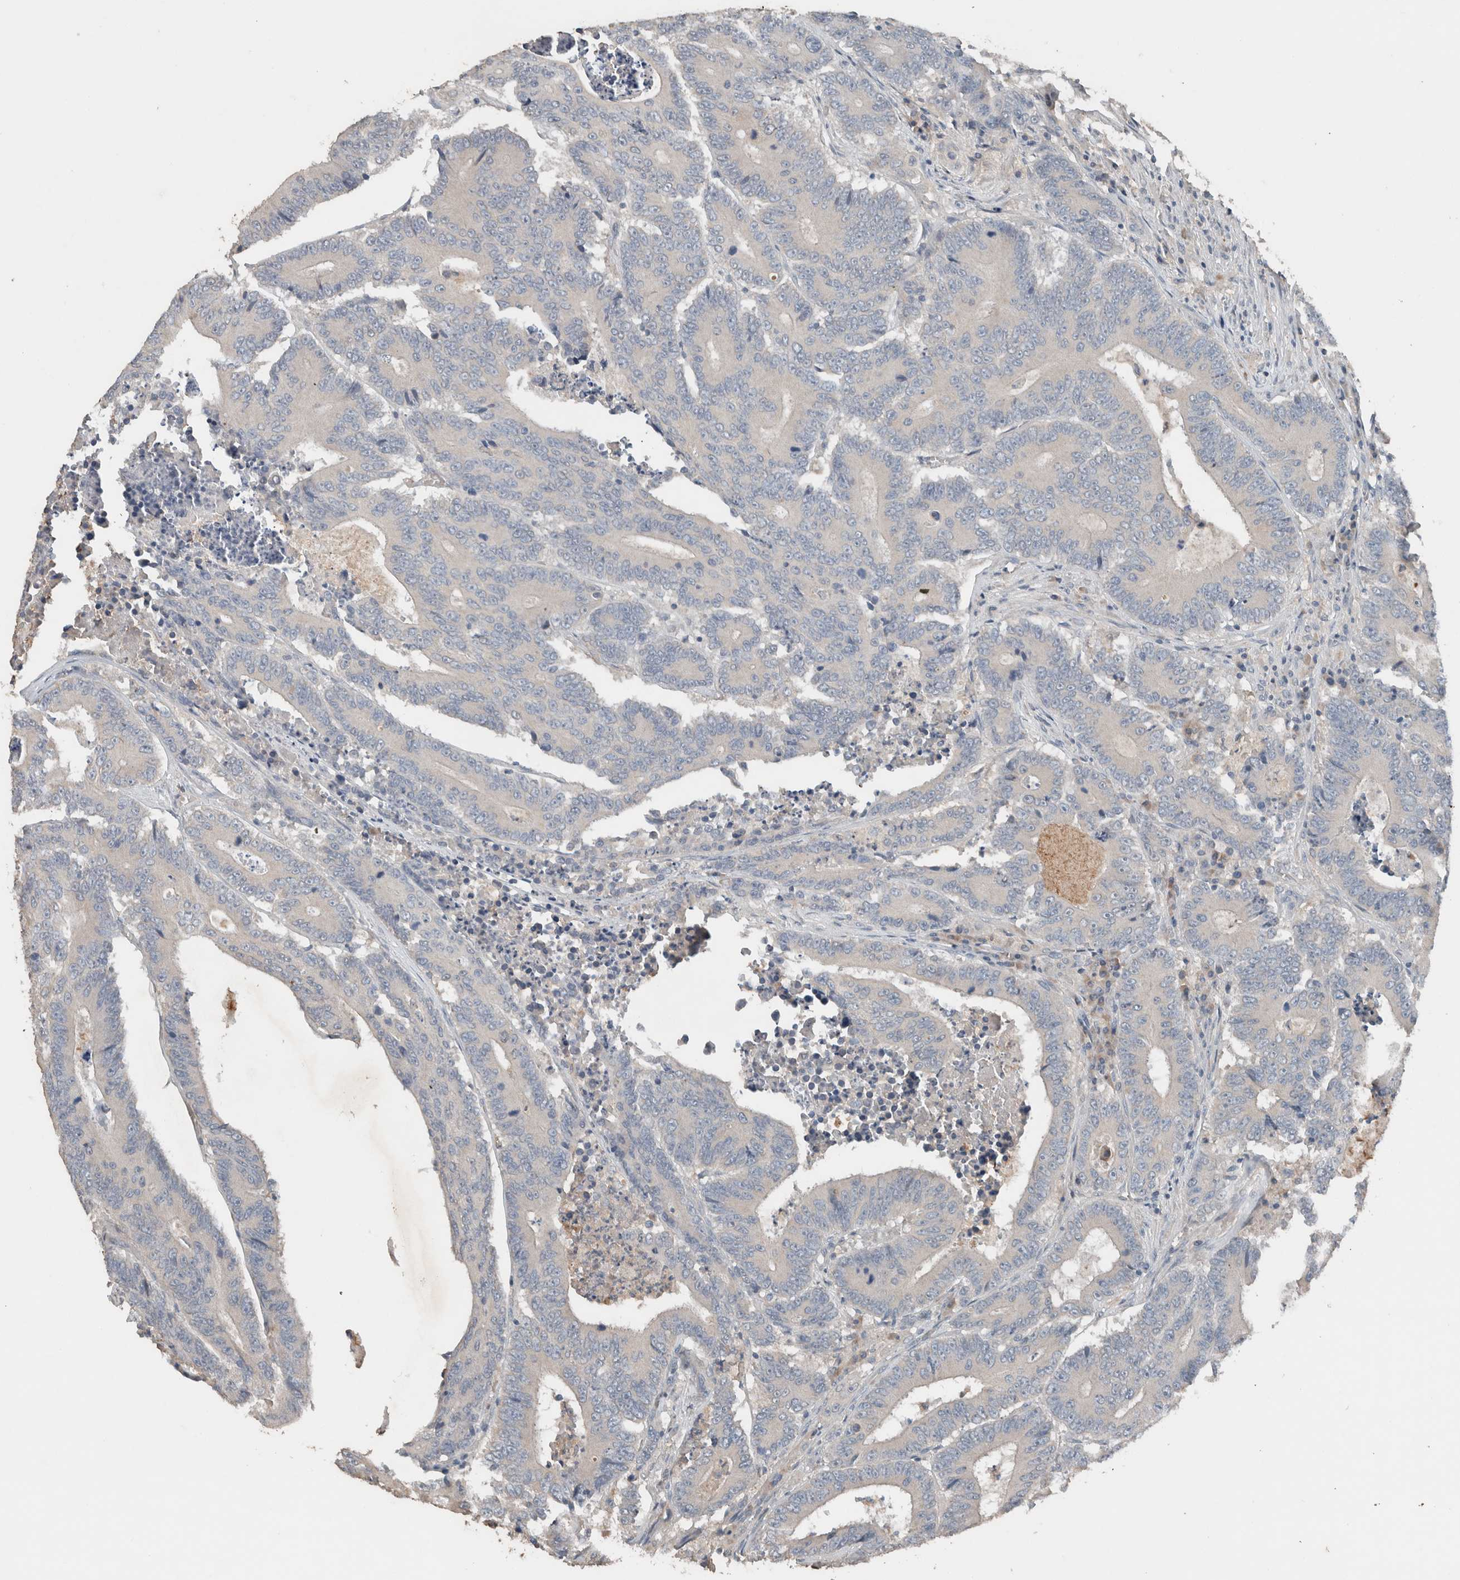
{"staining": {"intensity": "negative", "quantity": "none", "location": "none"}, "tissue": "colorectal cancer", "cell_type": "Tumor cells", "image_type": "cancer", "snomed": [{"axis": "morphology", "description": "Adenocarcinoma, NOS"}, {"axis": "topography", "description": "Colon"}], "caption": "DAB immunohistochemical staining of human colorectal adenocarcinoma reveals no significant expression in tumor cells.", "gene": "UGCG", "patient": {"sex": "male", "age": 83}}